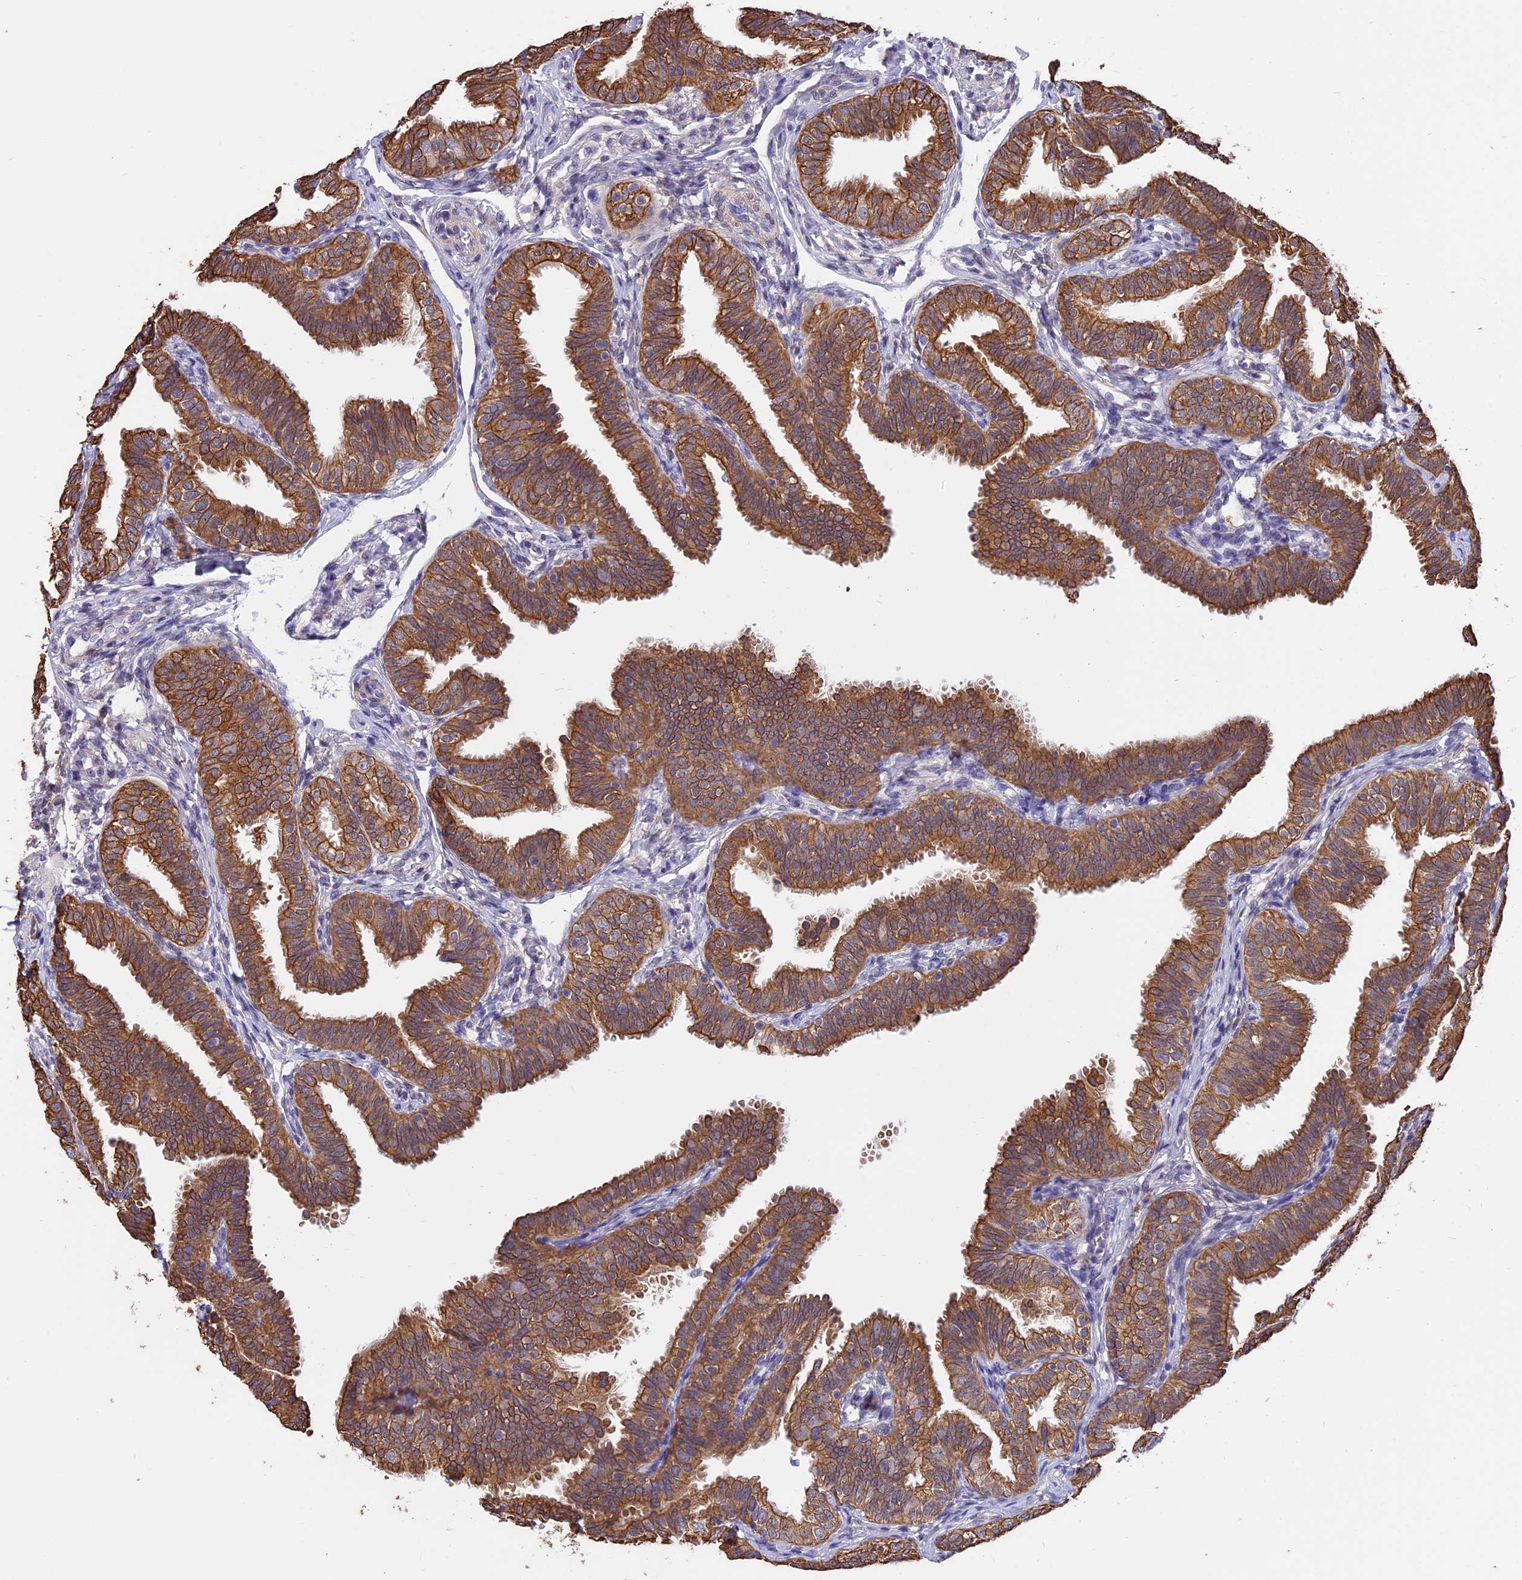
{"staining": {"intensity": "strong", "quantity": ">75%", "location": "cytoplasmic/membranous"}, "tissue": "fallopian tube", "cell_type": "Glandular cells", "image_type": "normal", "snomed": [{"axis": "morphology", "description": "Normal tissue, NOS"}, {"axis": "topography", "description": "Fallopian tube"}], "caption": "Human fallopian tube stained with a protein marker shows strong staining in glandular cells.", "gene": "STUB1", "patient": {"sex": "female", "age": 35}}